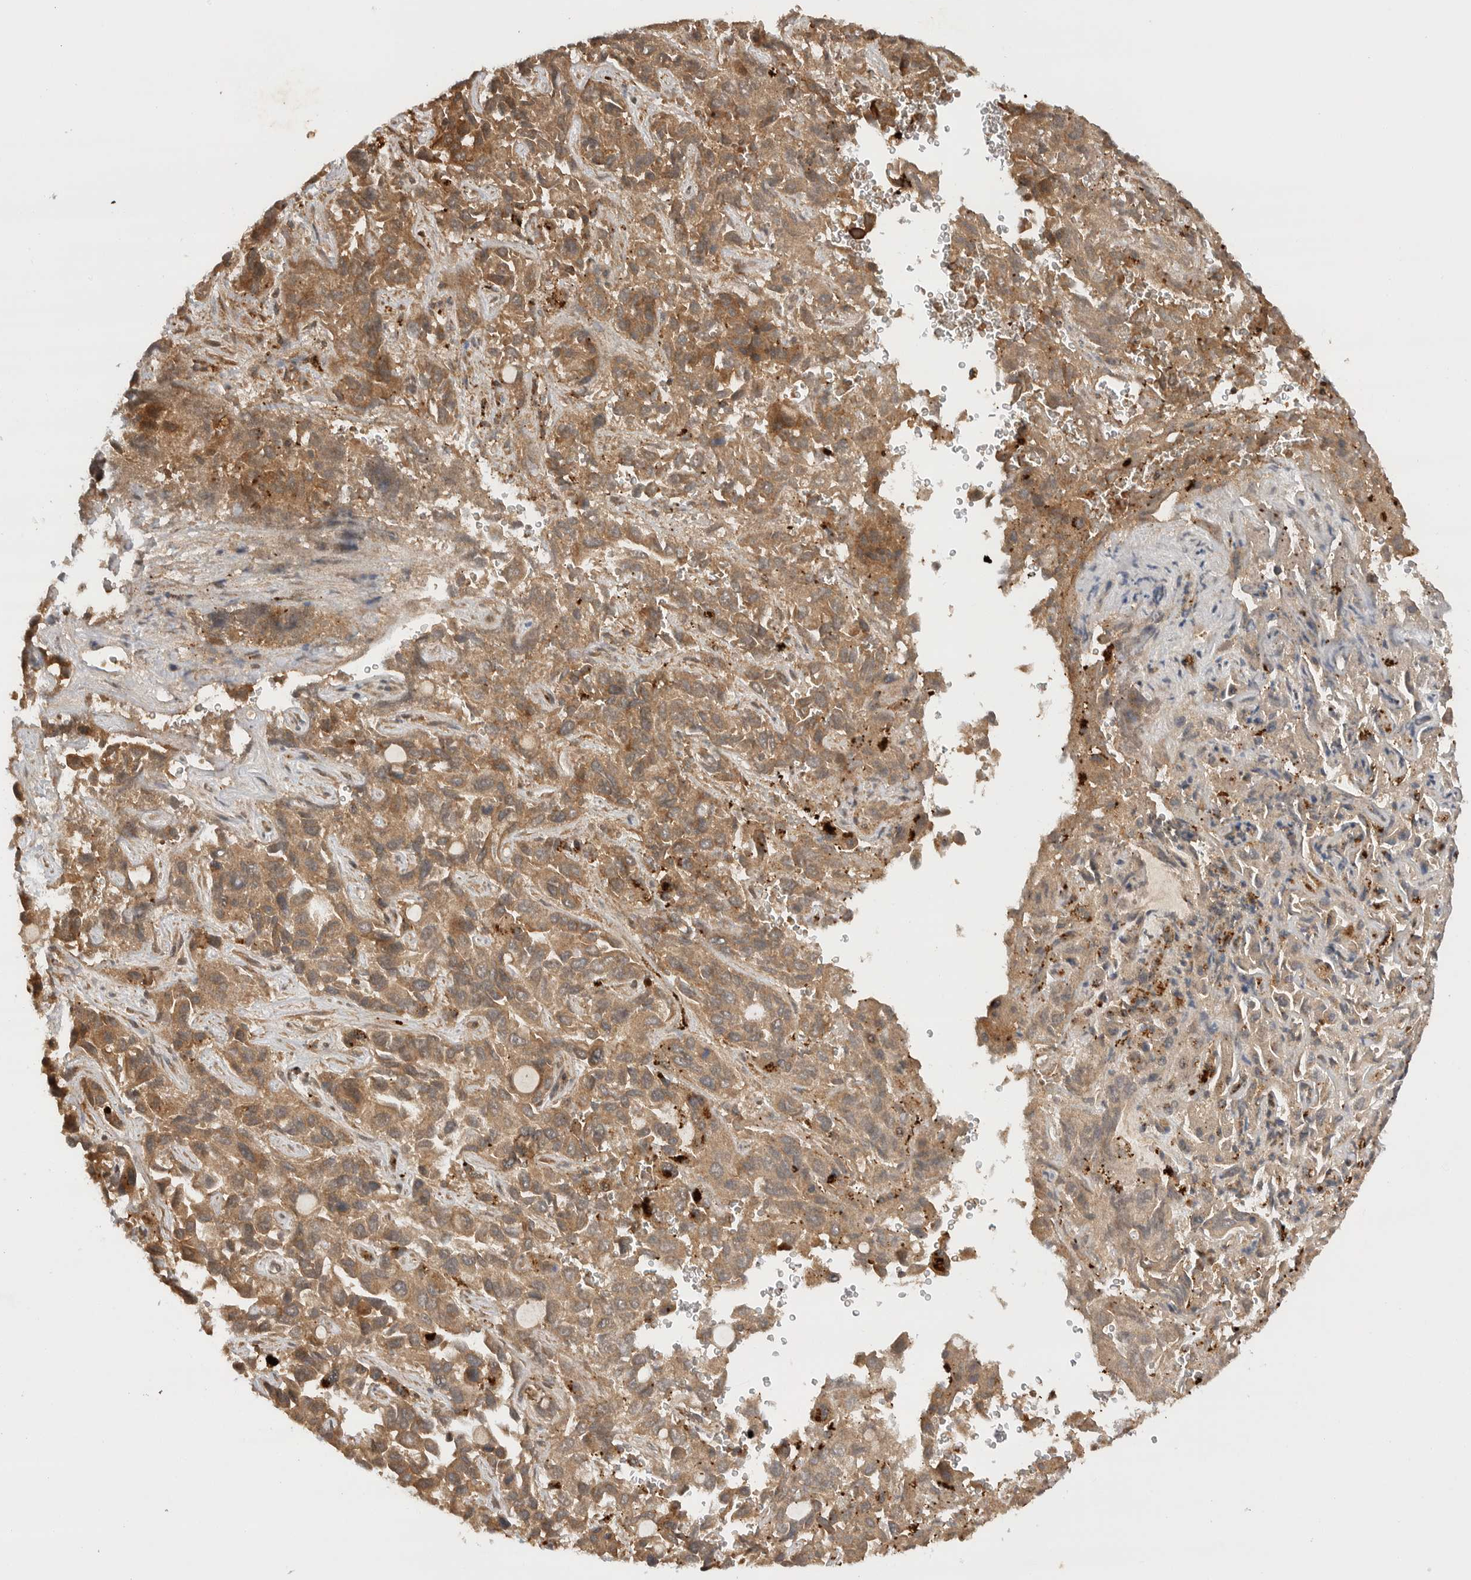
{"staining": {"intensity": "moderate", "quantity": ">75%", "location": "cytoplasmic/membranous"}, "tissue": "liver cancer", "cell_type": "Tumor cells", "image_type": "cancer", "snomed": [{"axis": "morphology", "description": "Cholangiocarcinoma"}, {"axis": "topography", "description": "Liver"}], "caption": "IHC of liver cancer reveals medium levels of moderate cytoplasmic/membranous expression in approximately >75% of tumor cells. The staining was performed using DAB to visualize the protein expression in brown, while the nuclei were stained in blue with hematoxylin (Magnification: 20x).", "gene": "PRDX4", "patient": {"sex": "female", "age": 52}}